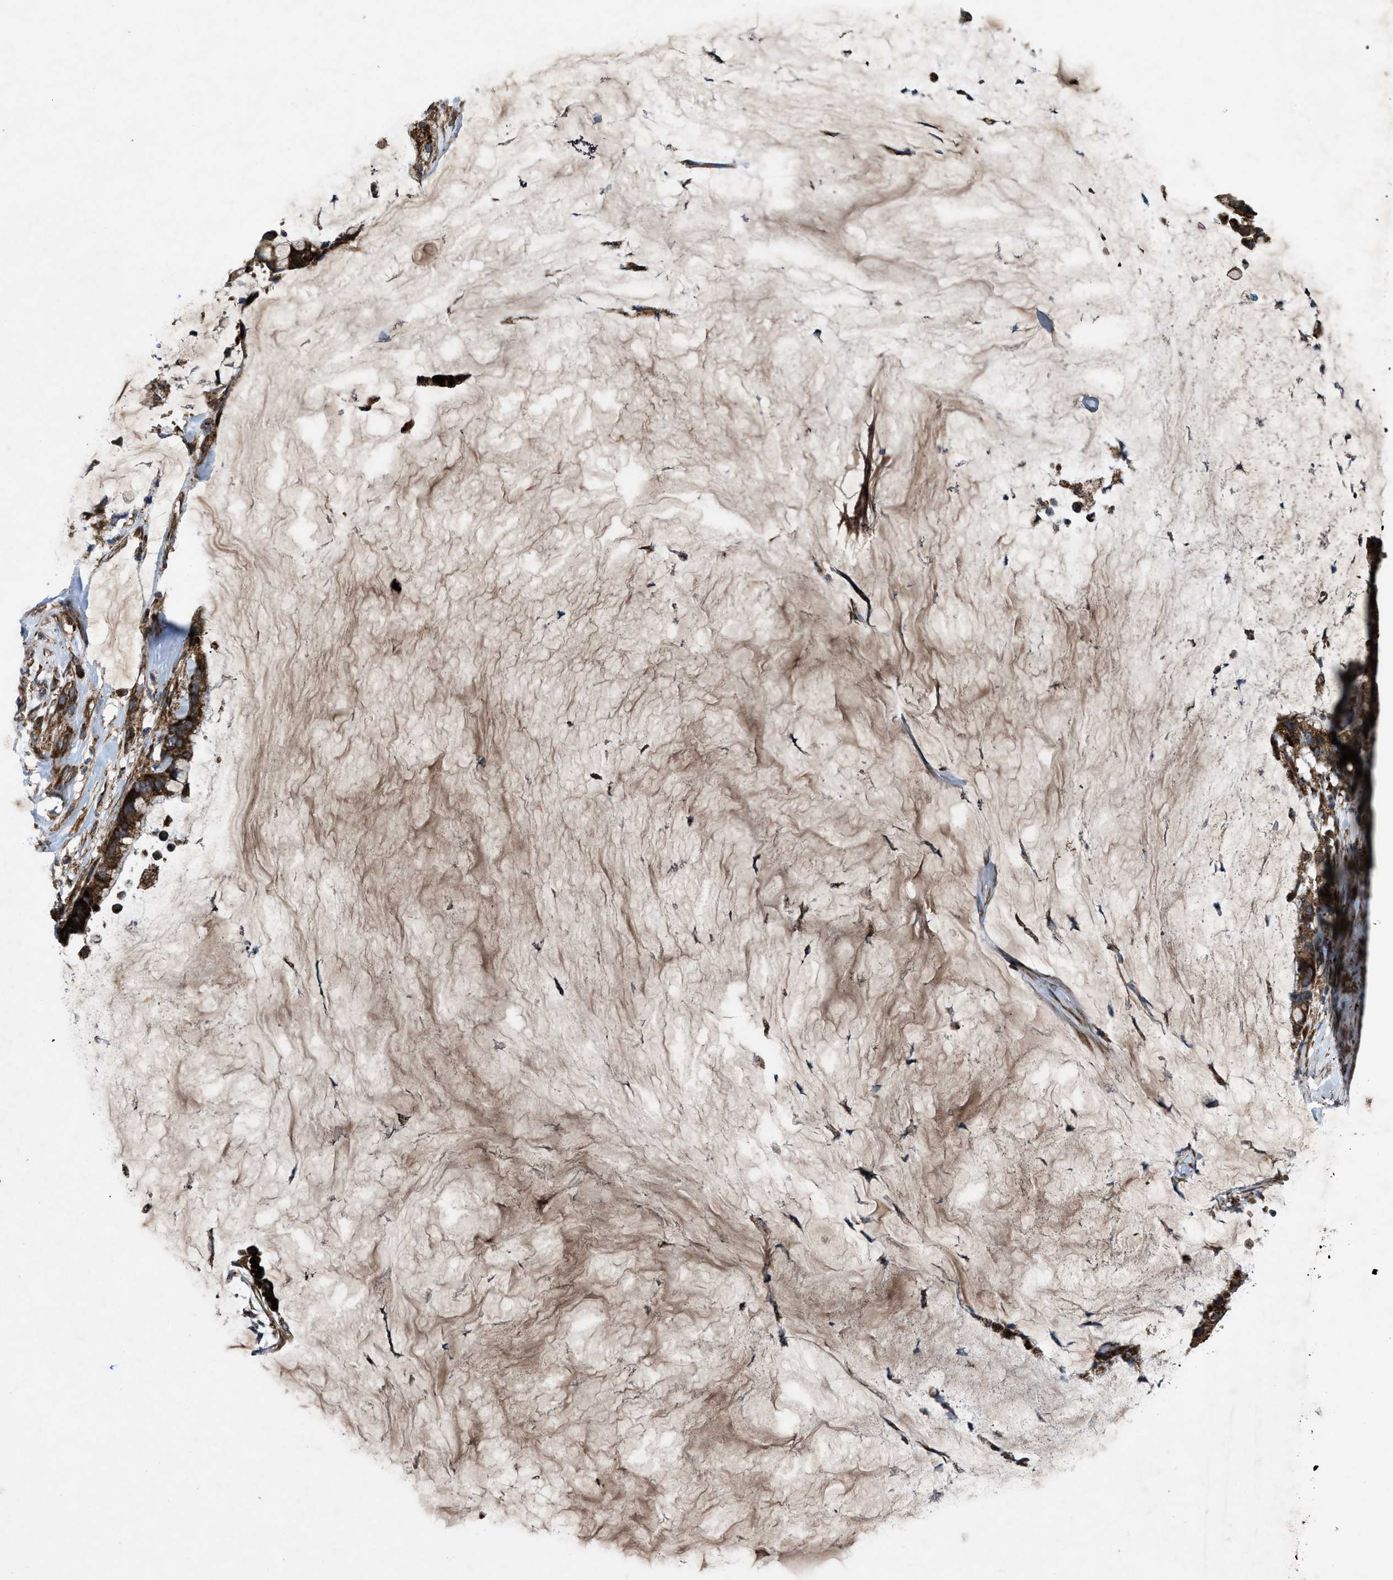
{"staining": {"intensity": "strong", "quantity": ">75%", "location": "cytoplasmic/membranous"}, "tissue": "pancreatic cancer", "cell_type": "Tumor cells", "image_type": "cancer", "snomed": [{"axis": "morphology", "description": "Adenocarcinoma, NOS"}, {"axis": "topography", "description": "Pancreas"}], "caption": "An image of human pancreatic adenocarcinoma stained for a protein exhibits strong cytoplasmic/membranous brown staining in tumor cells. (brown staining indicates protein expression, while blue staining denotes nuclei).", "gene": "PER3", "patient": {"sex": "male", "age": 41}}